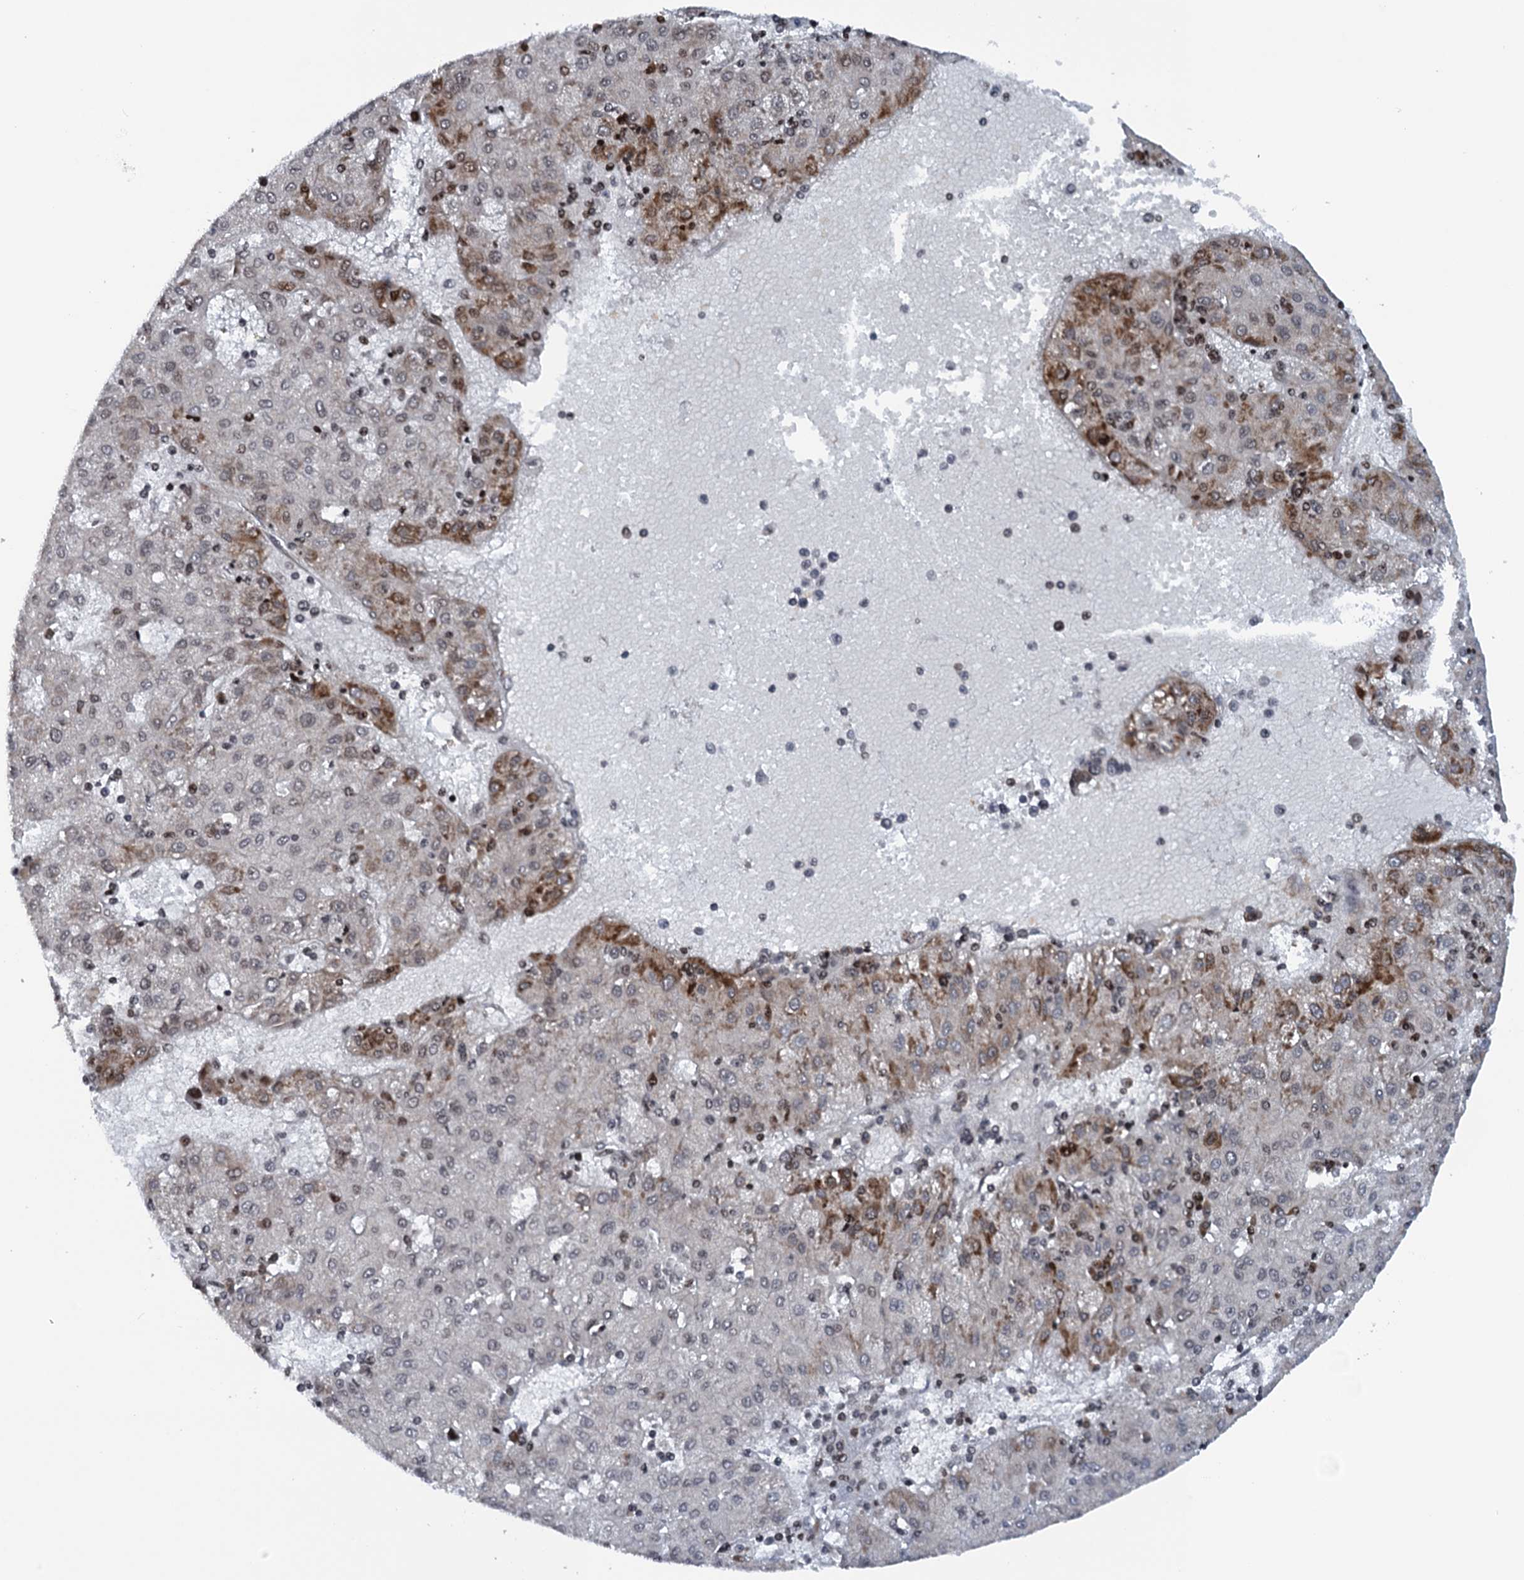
{"staining": {"intensity": "moderate", "quantity": "<25%", "location": "cytoplasmic/membranous"}, "tissue": "liver cancer", "cell_type": "Tumor cells", "image_type": "cancer", "snomed": [{"axis": "morphology", "description": "Carcinoma, Hepatocellular, NOS"}, {"axis": "topography", "description": "Liver"}], "caption": "The immunohistochemical stain shows moderate cytoplasmic/membranous positivity in tumor cells of liver cancer (hepatocellular carcinoma) tissue.", "gene": "FYB1", "patient": {"sex": "male", "age": 72}}